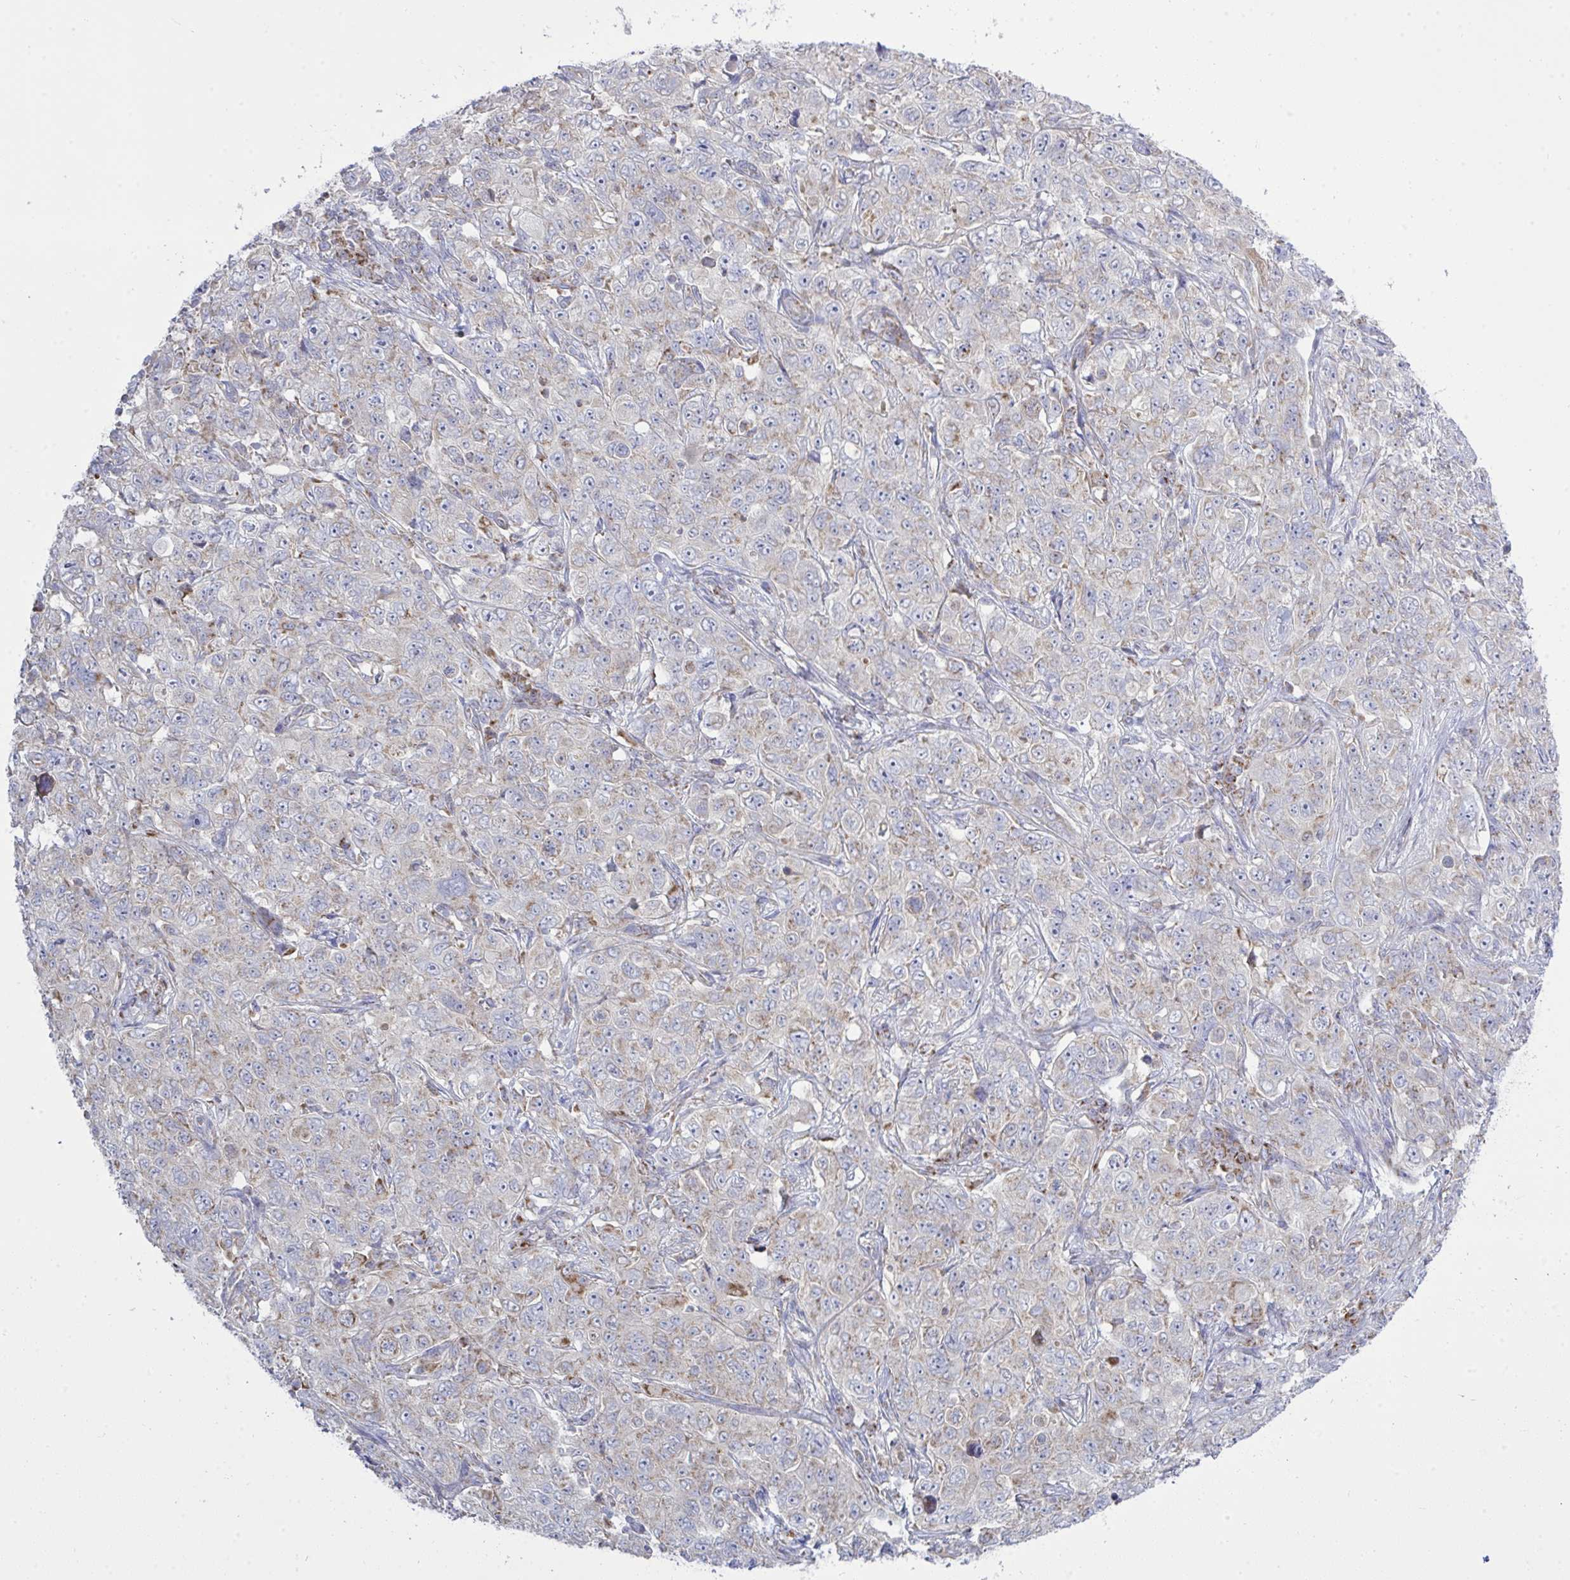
{"staining": {"intensity": "weak", "quantity": "<25%", "location": "cytoplasmic/membranous"}, "tissue": "pancreatic cancer", "cell_type": "Tumor cells", "image_type": "cancer", "snomed": [{"axis": "morphology", "description": "Adenocarcinoma, NOS"}, {"axis": "topography", "description": "Pancreas"}], "caption": "Pancreatic adenocarcinoma was stained to show a protein in brown. There is no significant staining in tumor cells.", "gene": "NDUFA7", "patient": {"sex": "male", "age": 68}}